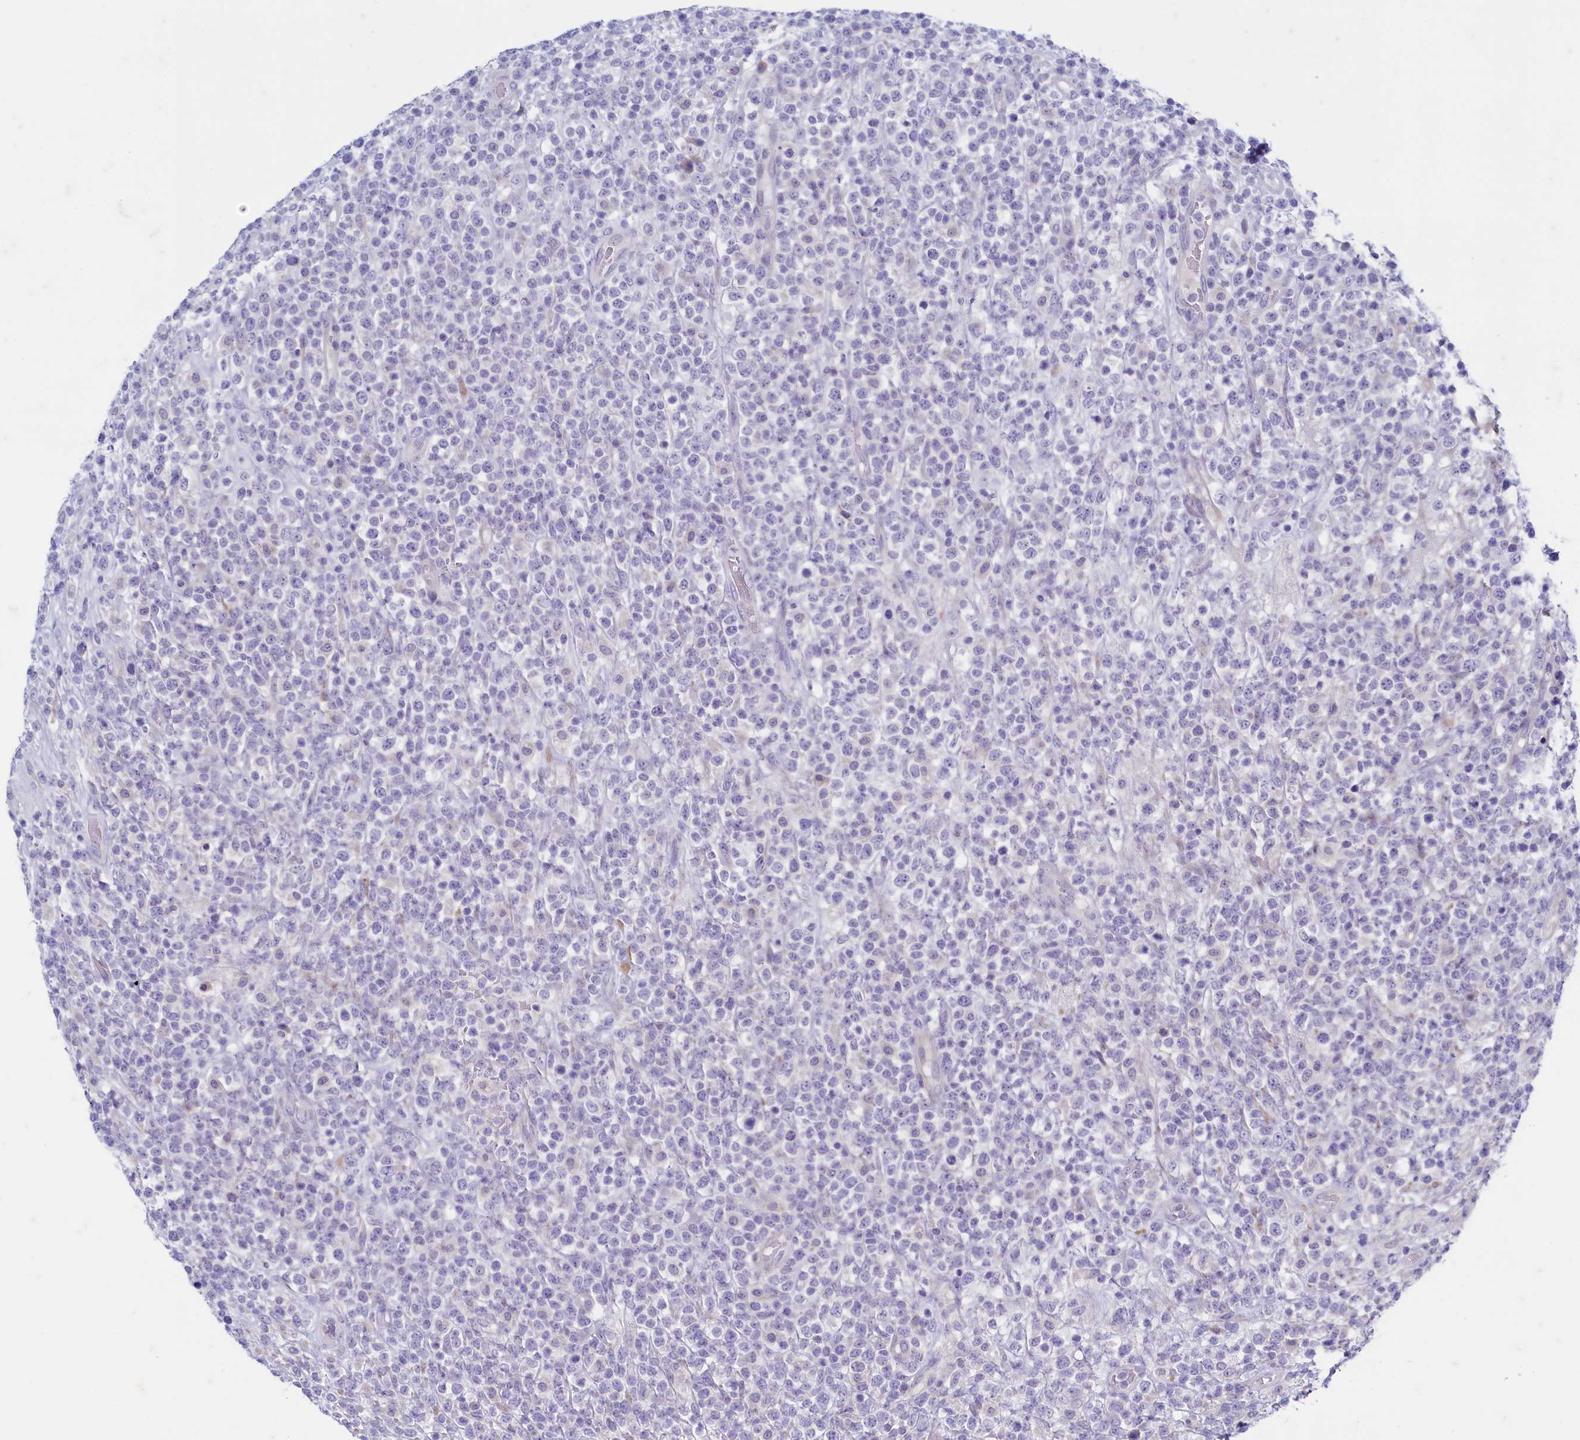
{"staining": {"intensity": "negative", "quantity": "none", "location": "none"}, "tissue": "lymphoma", "cell_type": "Tumor cells", "image_type": "cancer", "snomed": [{"axis": "morphology", "description": "Malignant lymphoma, non-Hodgkin's type, High grade"}, {"axis": "topography", "description": "Colon"}], "caption": "High-grade malignant lymphoma, non-Hodgkin's type stained for a protein using immunohistochemistry (IHC) displays no staining tumor cells.", "gene": "MAP1LC3A", "patient": {"sex": "female", "age": 53}}